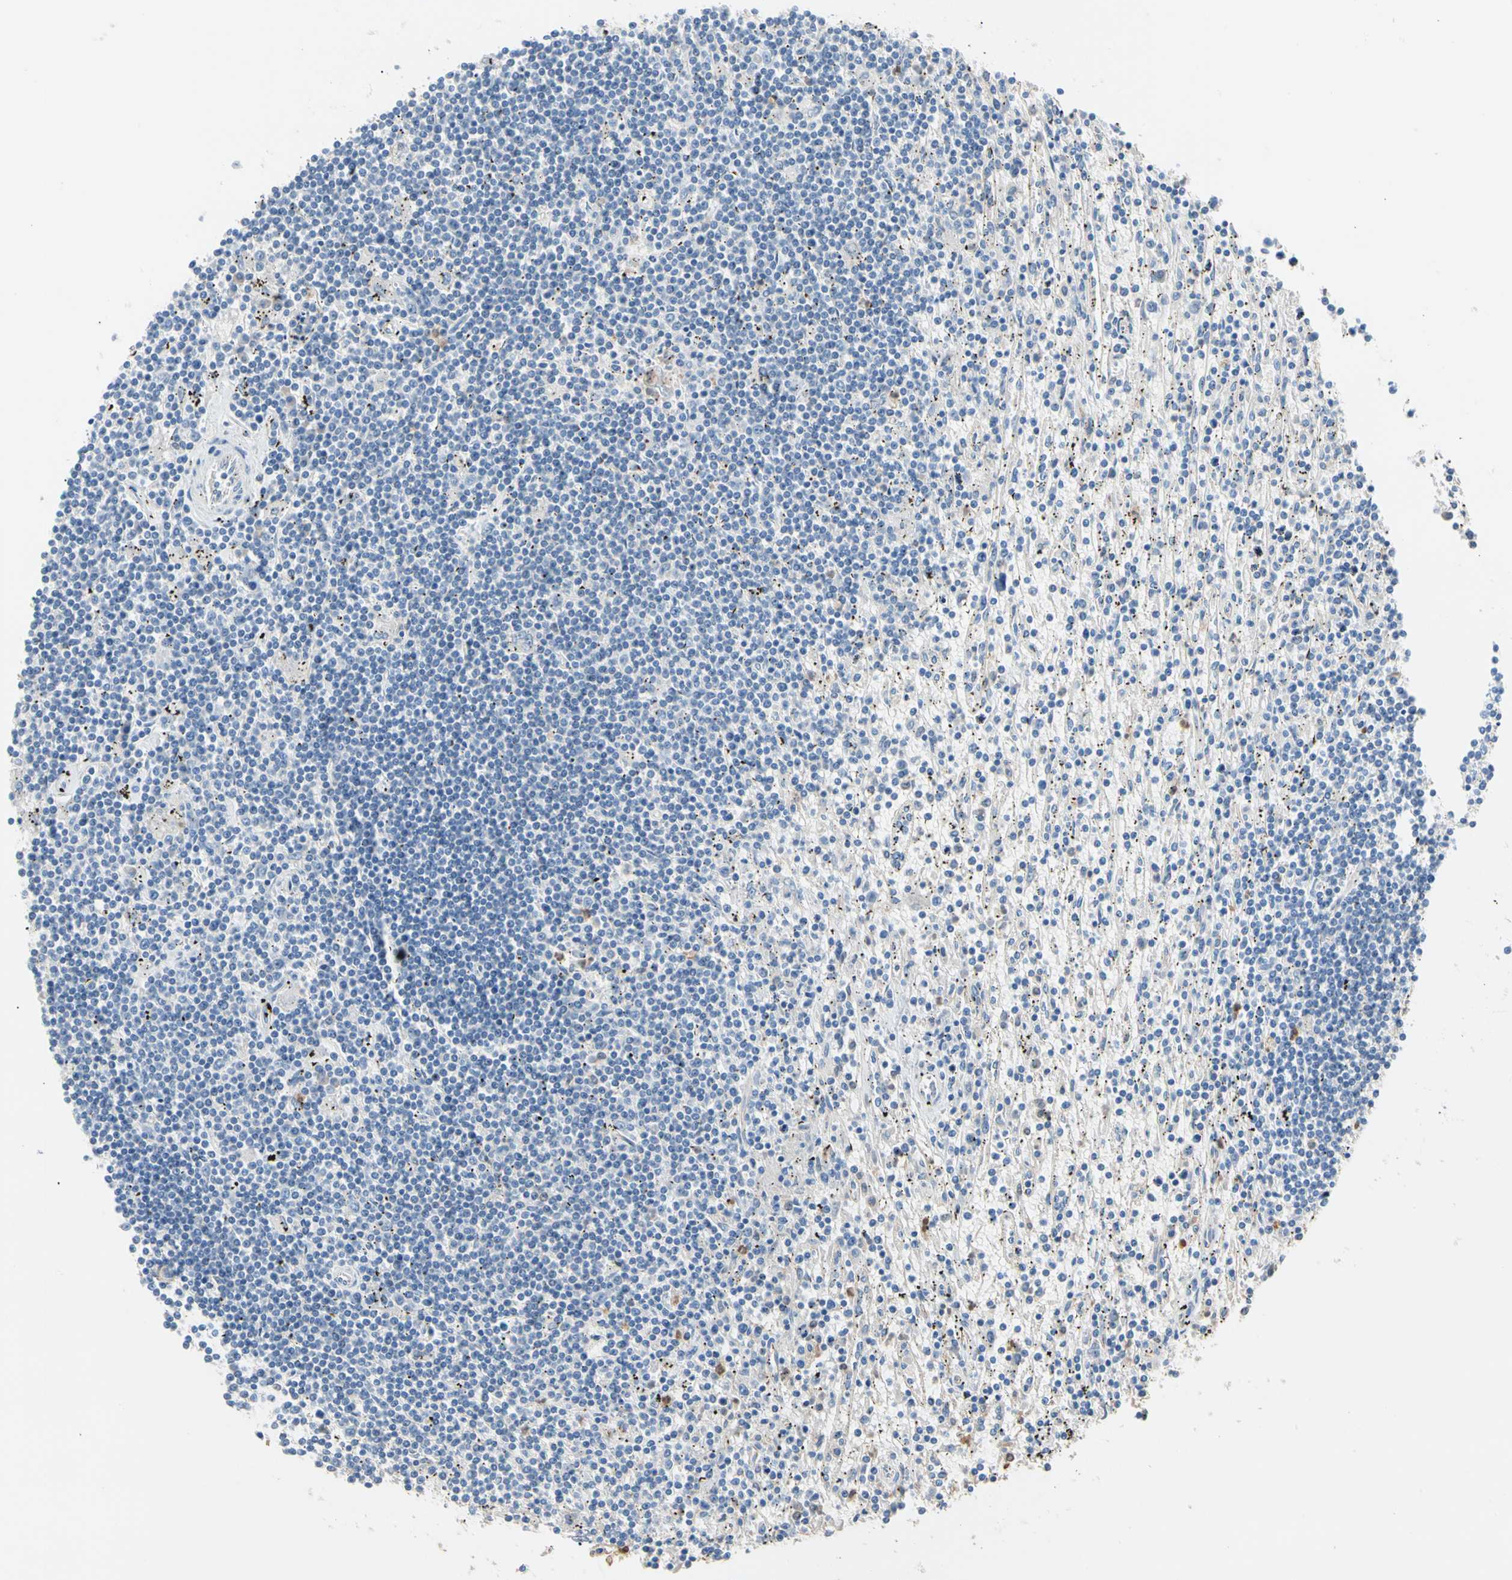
{"staining": {"intensity": "negative", "quantity": "none", "location": "none"}, "tissue": "lymphoma", "cell_type": "Tumor cells", "image_type": "cancer", "snomed": [{"axis": "morphology", "description": "Malignant lymphoma, non-Hodgkin's type, Low grade"}, {"axis": "topography", "description": "Spleen"}], "caption": "Immunohistochemical staining of low-grade malignant lymphoma, non-Hodgkin's type demonstrates no significant staining in tumor cells.", "gene": "BBOX1", "patient": {"sex": "male", "age": 76}}